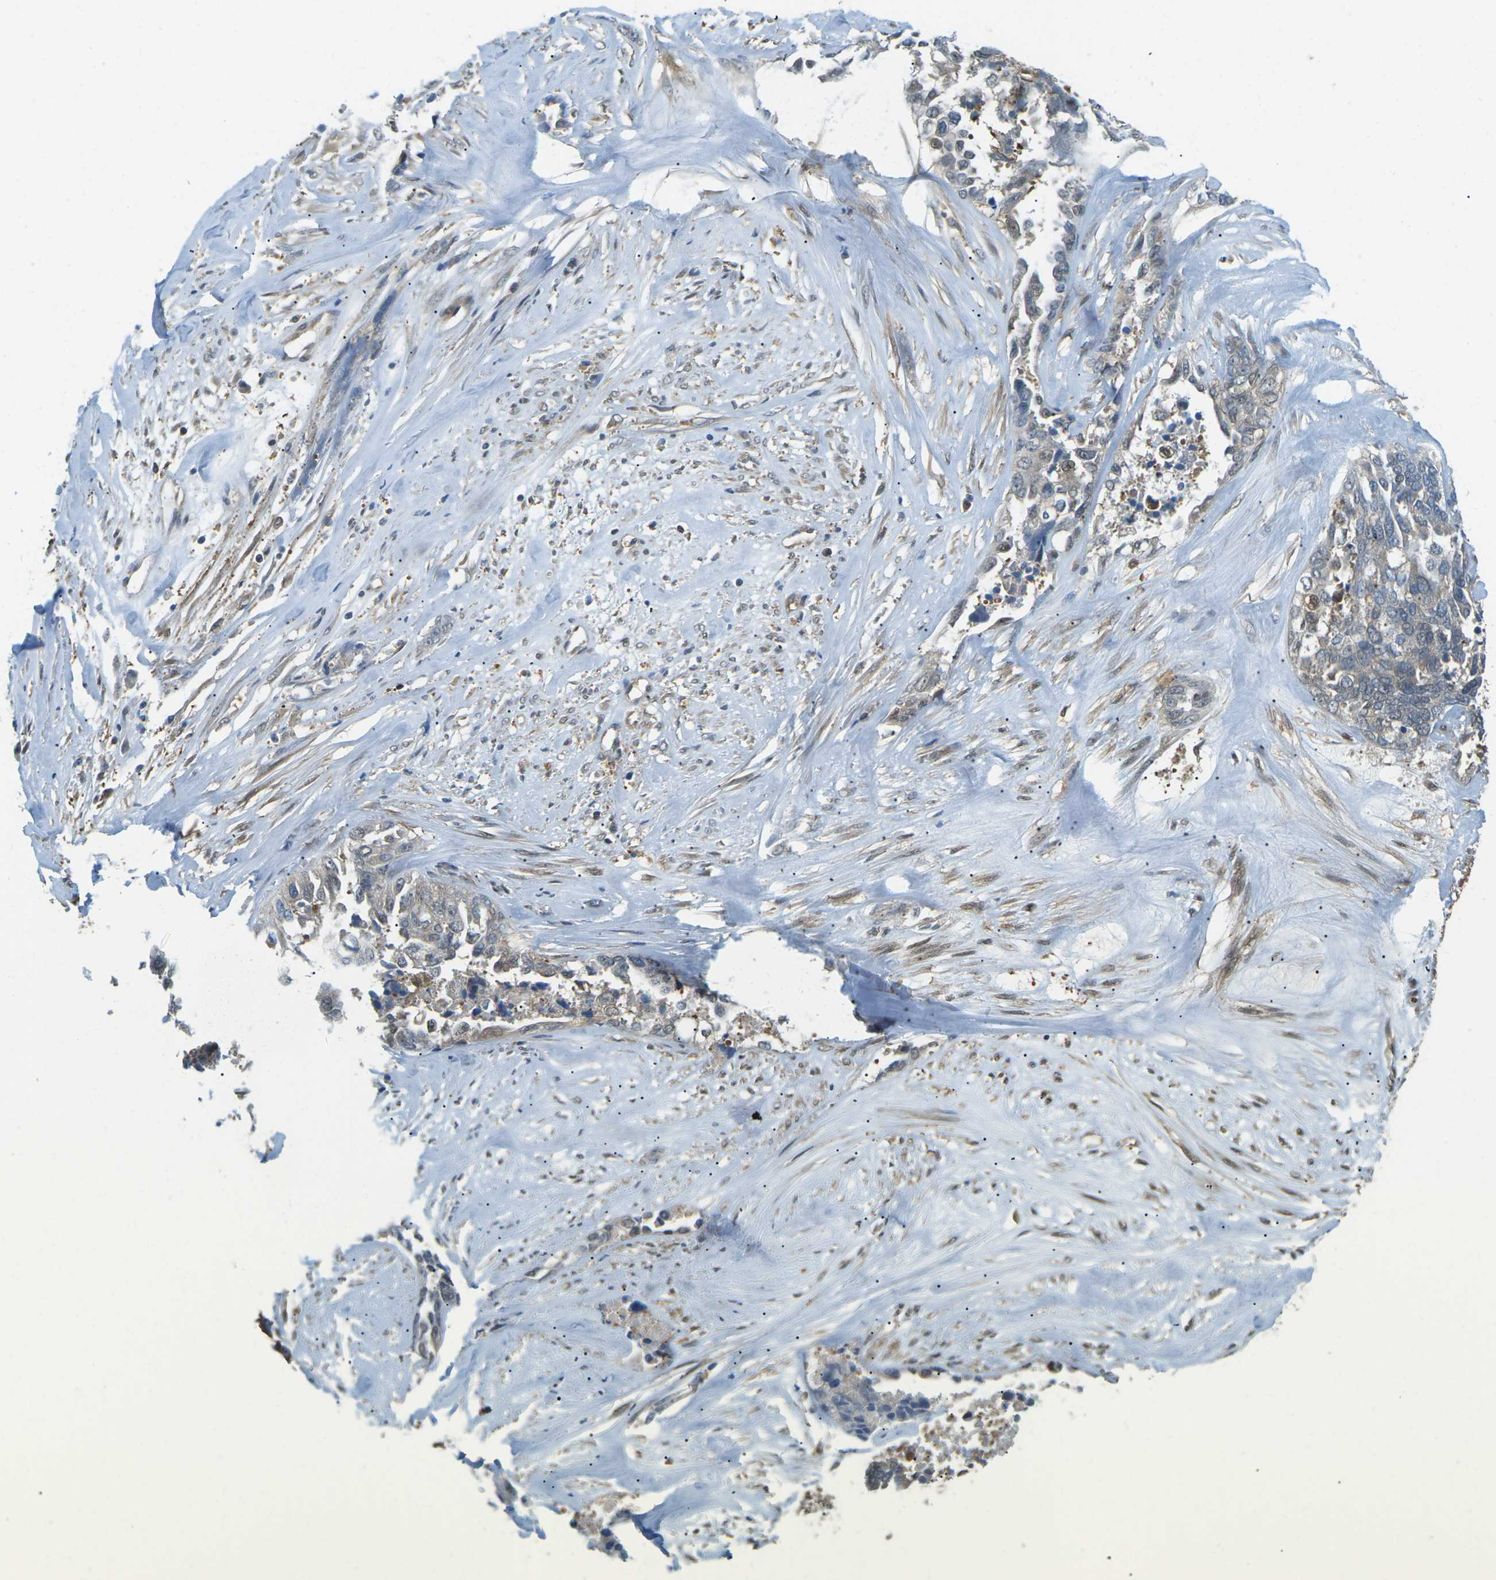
{"staining": {"intensity": "negative", "quantity": "none", "location": "none"}, "tissue": "ovarian cancer", "cell_type": "Tumor cells", "image_type": "cancer", "snomed": [{"axis": "morphology", "description": "Cystadenocarcinoma, serous, NOS"}, {"axis": "topography", "description": "Ovary"}], "caption": "IHC image of human ovarian serous cystadenocarcinoma stained for a protein (brown), which displays no staining in tumor cells.", "gene": "PIEZO2", "patient": {"sex": "female", "age": 44}}